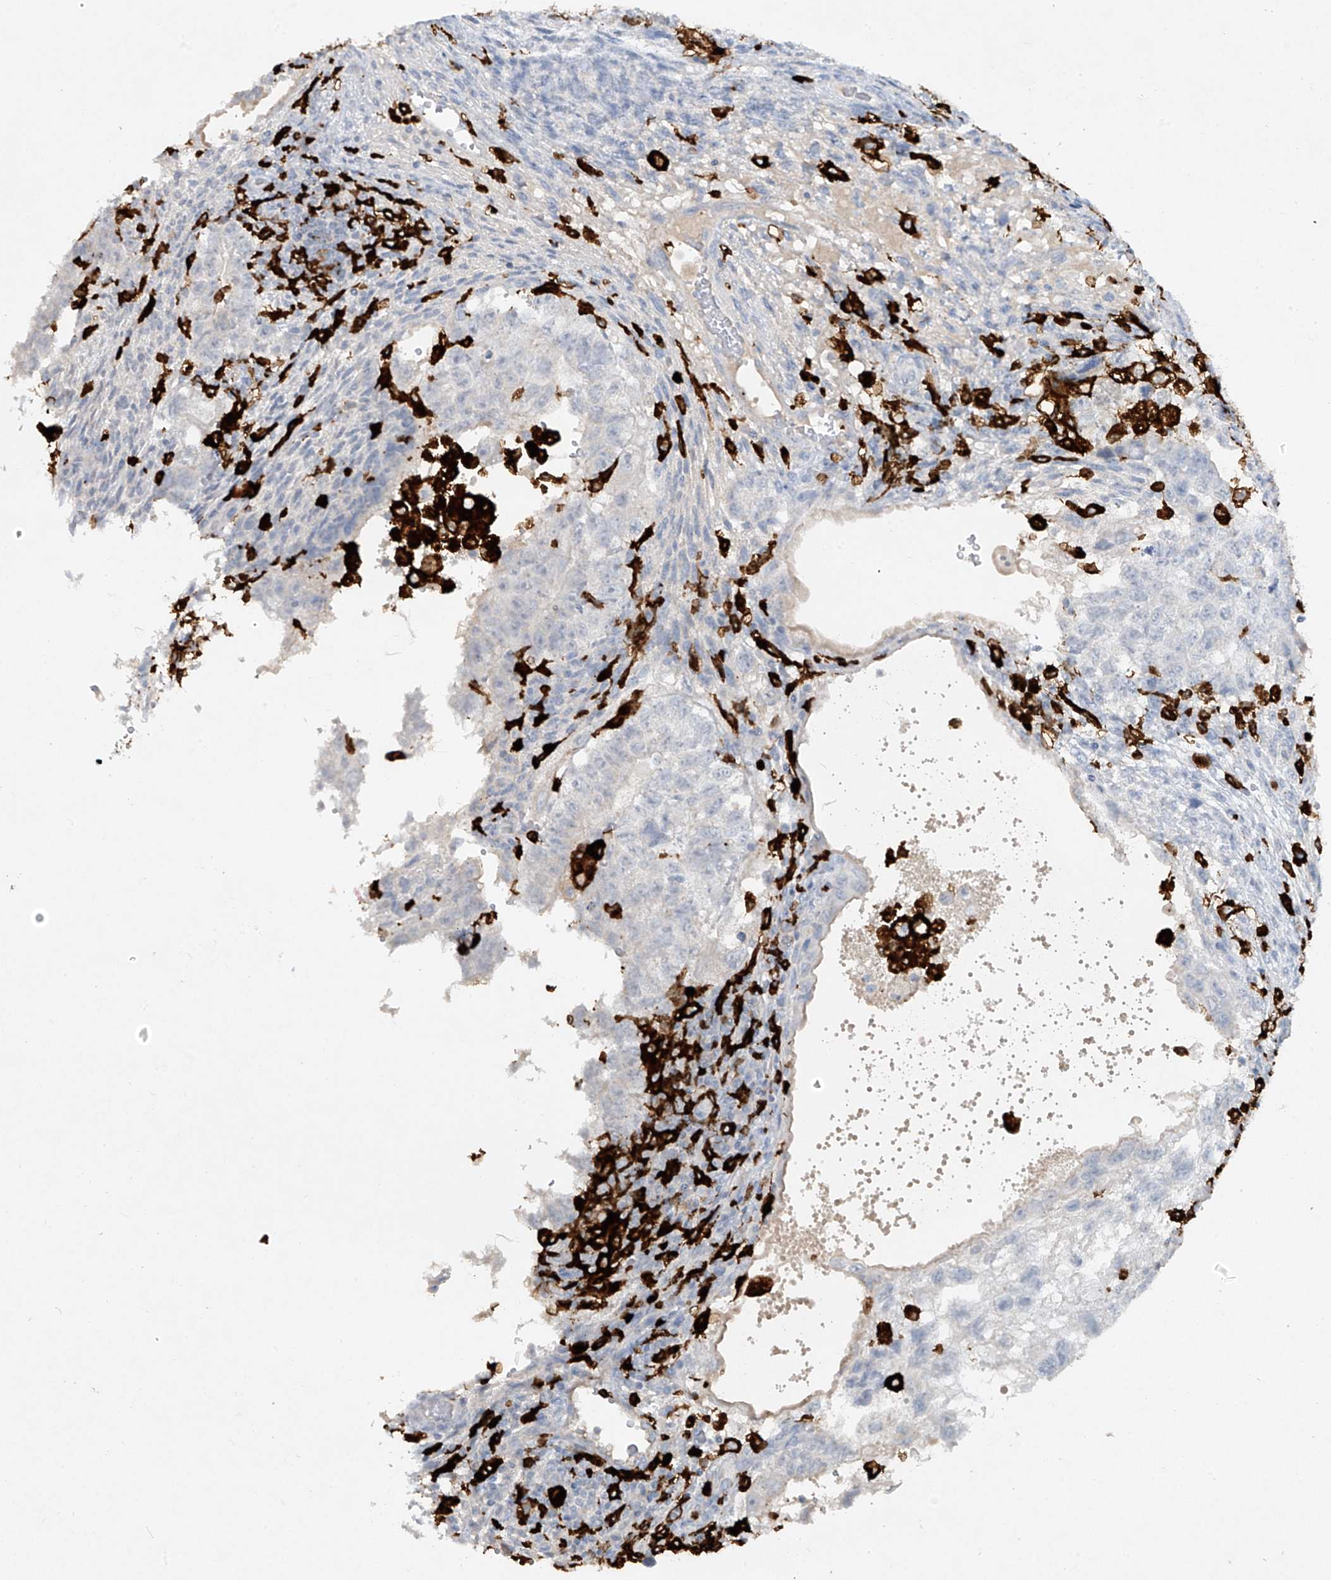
{"staining": {"intensity": "negative", "quantity": "none", "location": "none"}, "tissue": "testis cancer", "cell_type": "Tumor cells", "image_type": "cancer", "snomed": [{"axis": "morphology", "description": "Carcinoma, Embryonal, NOS"}, {"axis": "topography", "description": "Testis"}], "caption": "DAB (3,3'-diaminobenzidine) immunohistochemical staining of human testis cancer (embryonal carcinoma) demonstrates no significant expression in tumor cells.", "gene": "FCGR3A", "patient": {"sex": "male", "age": 36}}